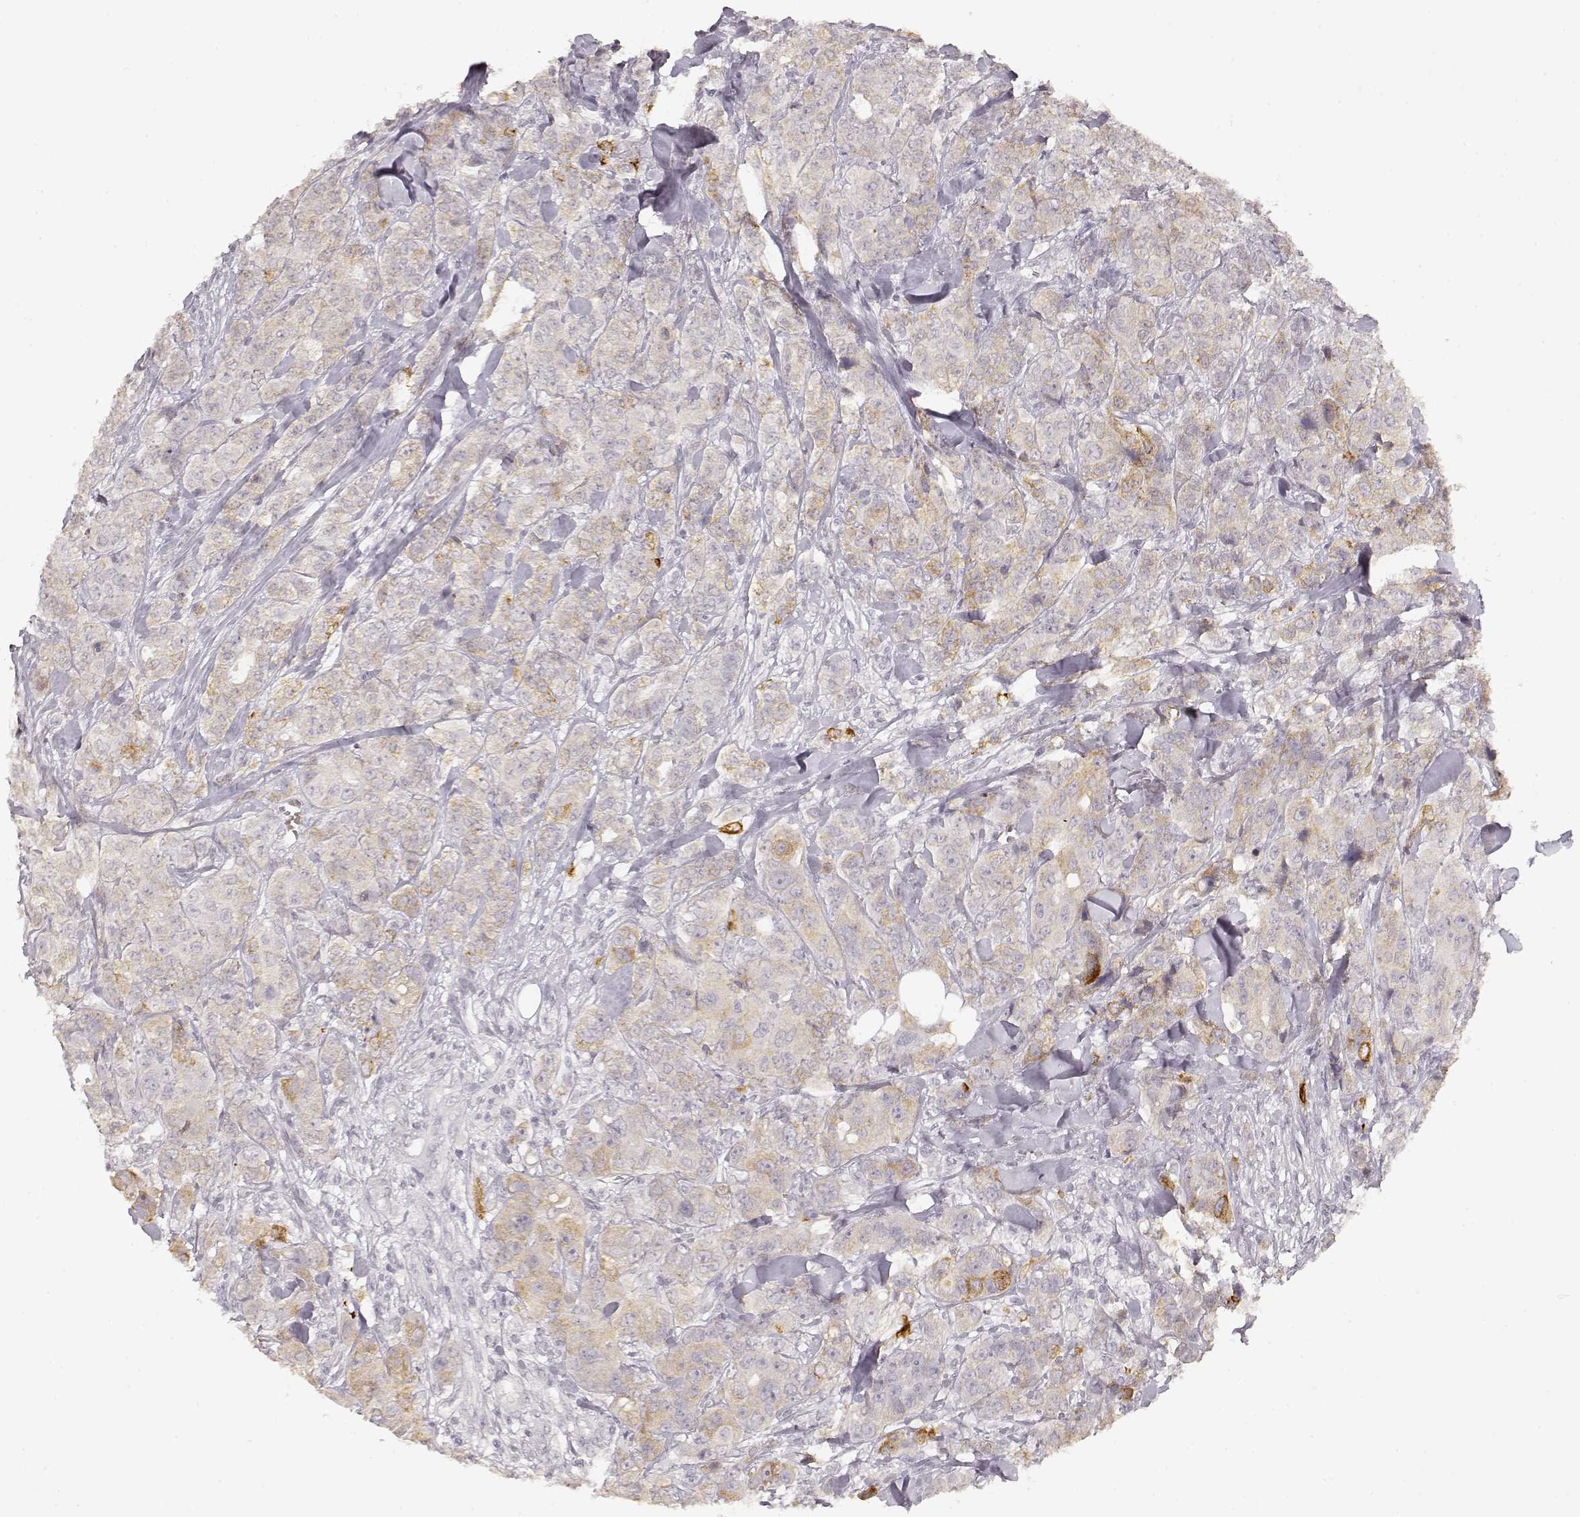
{"staining": {"intensity": "weak", "quantity": "25%-75%", "location": "cytoplasmic/membranous"}, "tissue": "breast cancer", "cell_type": "Tumor cells", "image_type": "cancer", "snomed": [{"axis": "morphology", "description": "Duct carcinoma"}, {"axis": "topography", "description": "Breast"}], "caption": "Tumor cells exhibit low levels of weak cytoplasmic/membranous staining in approximately 25%-75% of cells in human breast infiltrating ductal carcinoma.", "gene": "LAMC2", "patient": {"sex": "female", "age": 43}}